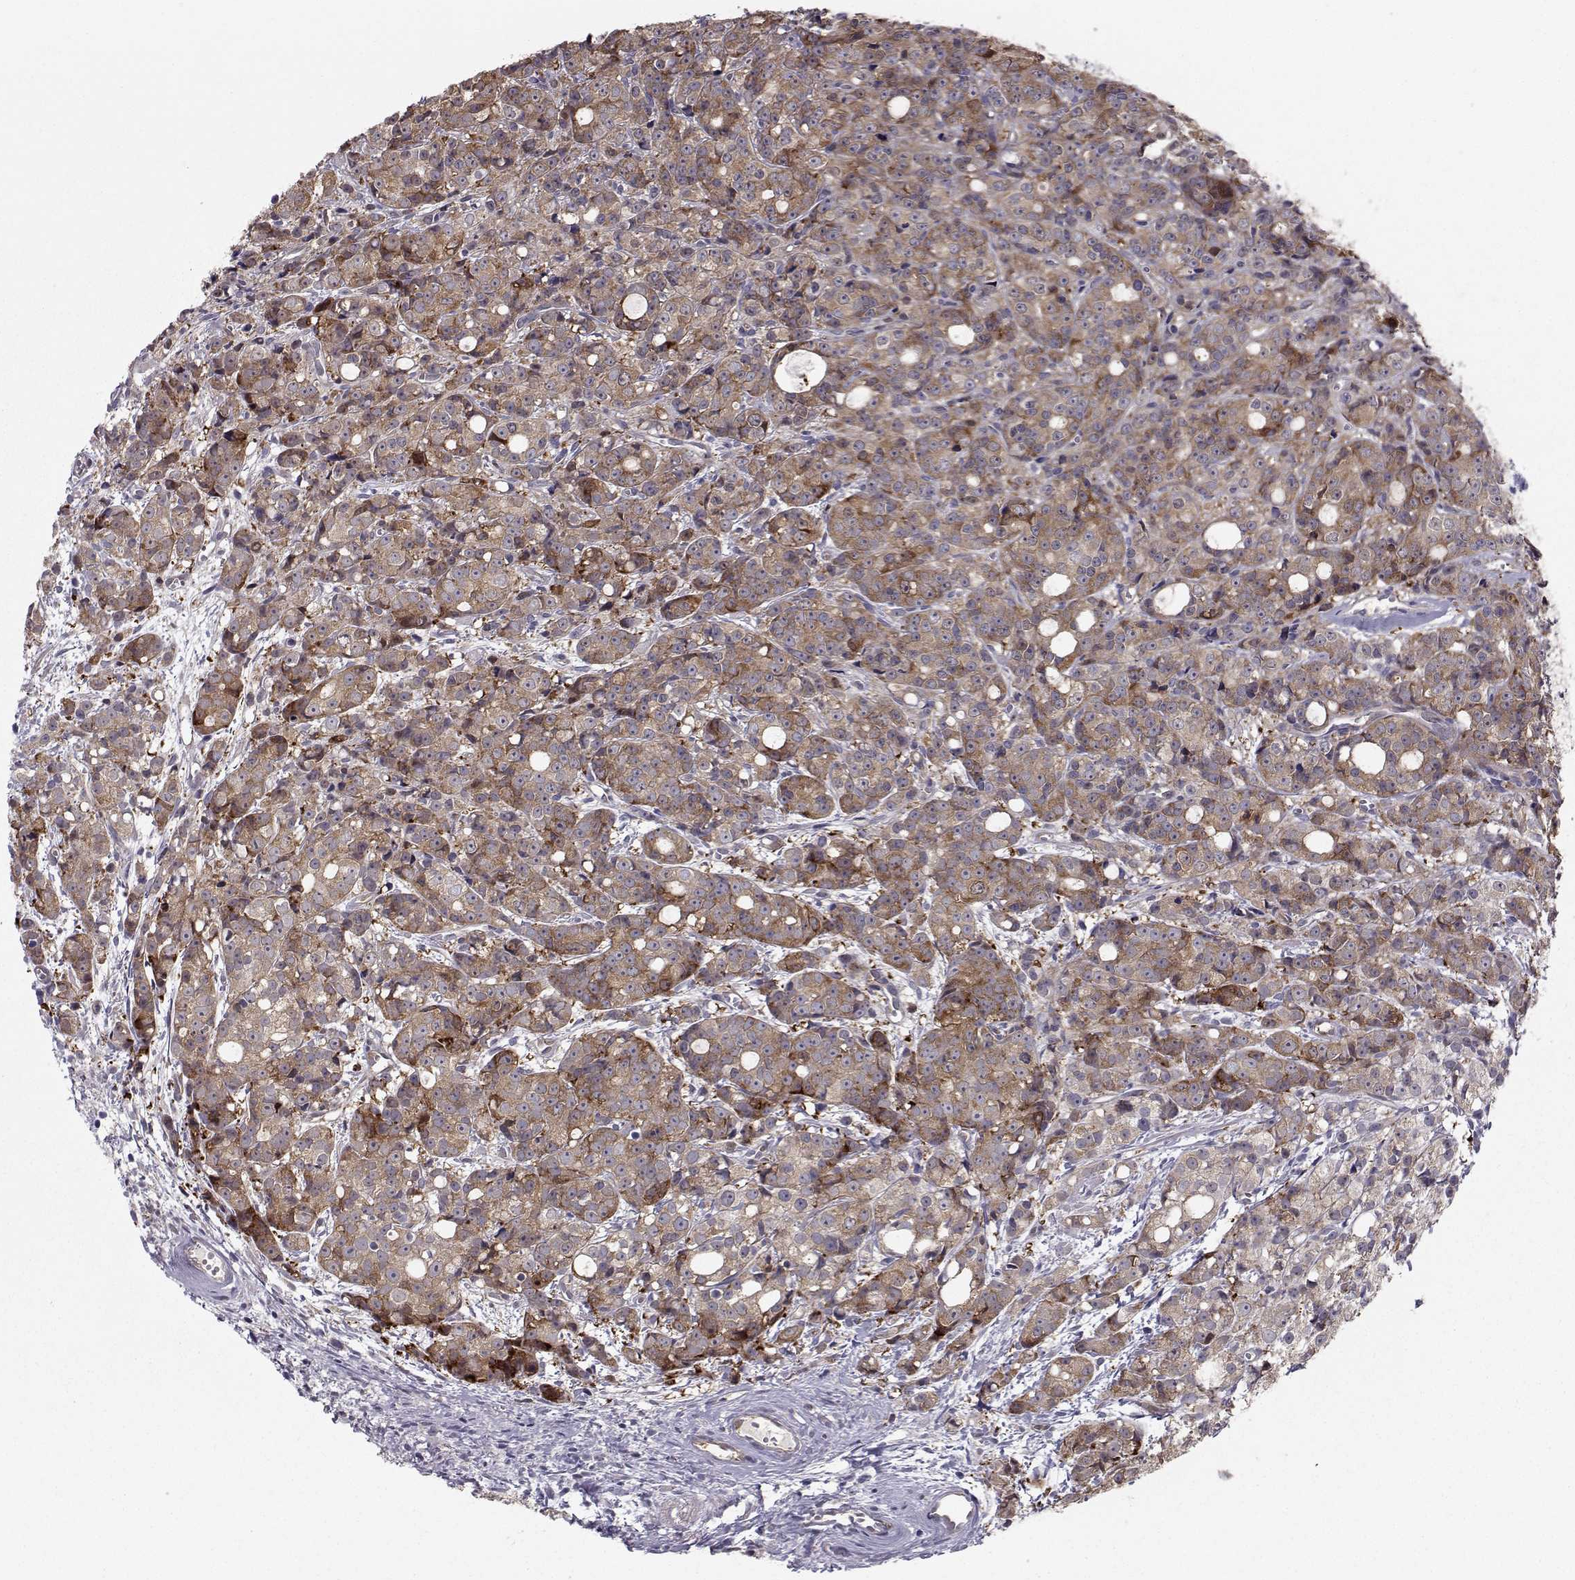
{"staining": {"intensity": "moderate", "quantity": ">75%", "location": "cytoplasmic/membranous"}, "tissue": "prostate cancer", "cell_type": "Tumor cells", "image_type": "cancer", "snomed": [{"axis": "morphology", "description": "Adenocarcinoma, Medium grade"}, {"axis": "topography", "description": "Prostate"}], "caption": "About >75% of tumor cells in human prostate cancer show moderate cytoplasmic/membranous protein expression as visualized by brown immunohistochemical staining.", "gene": "HSP90AB1", "patient": {"sex": "male", "age": 74}}